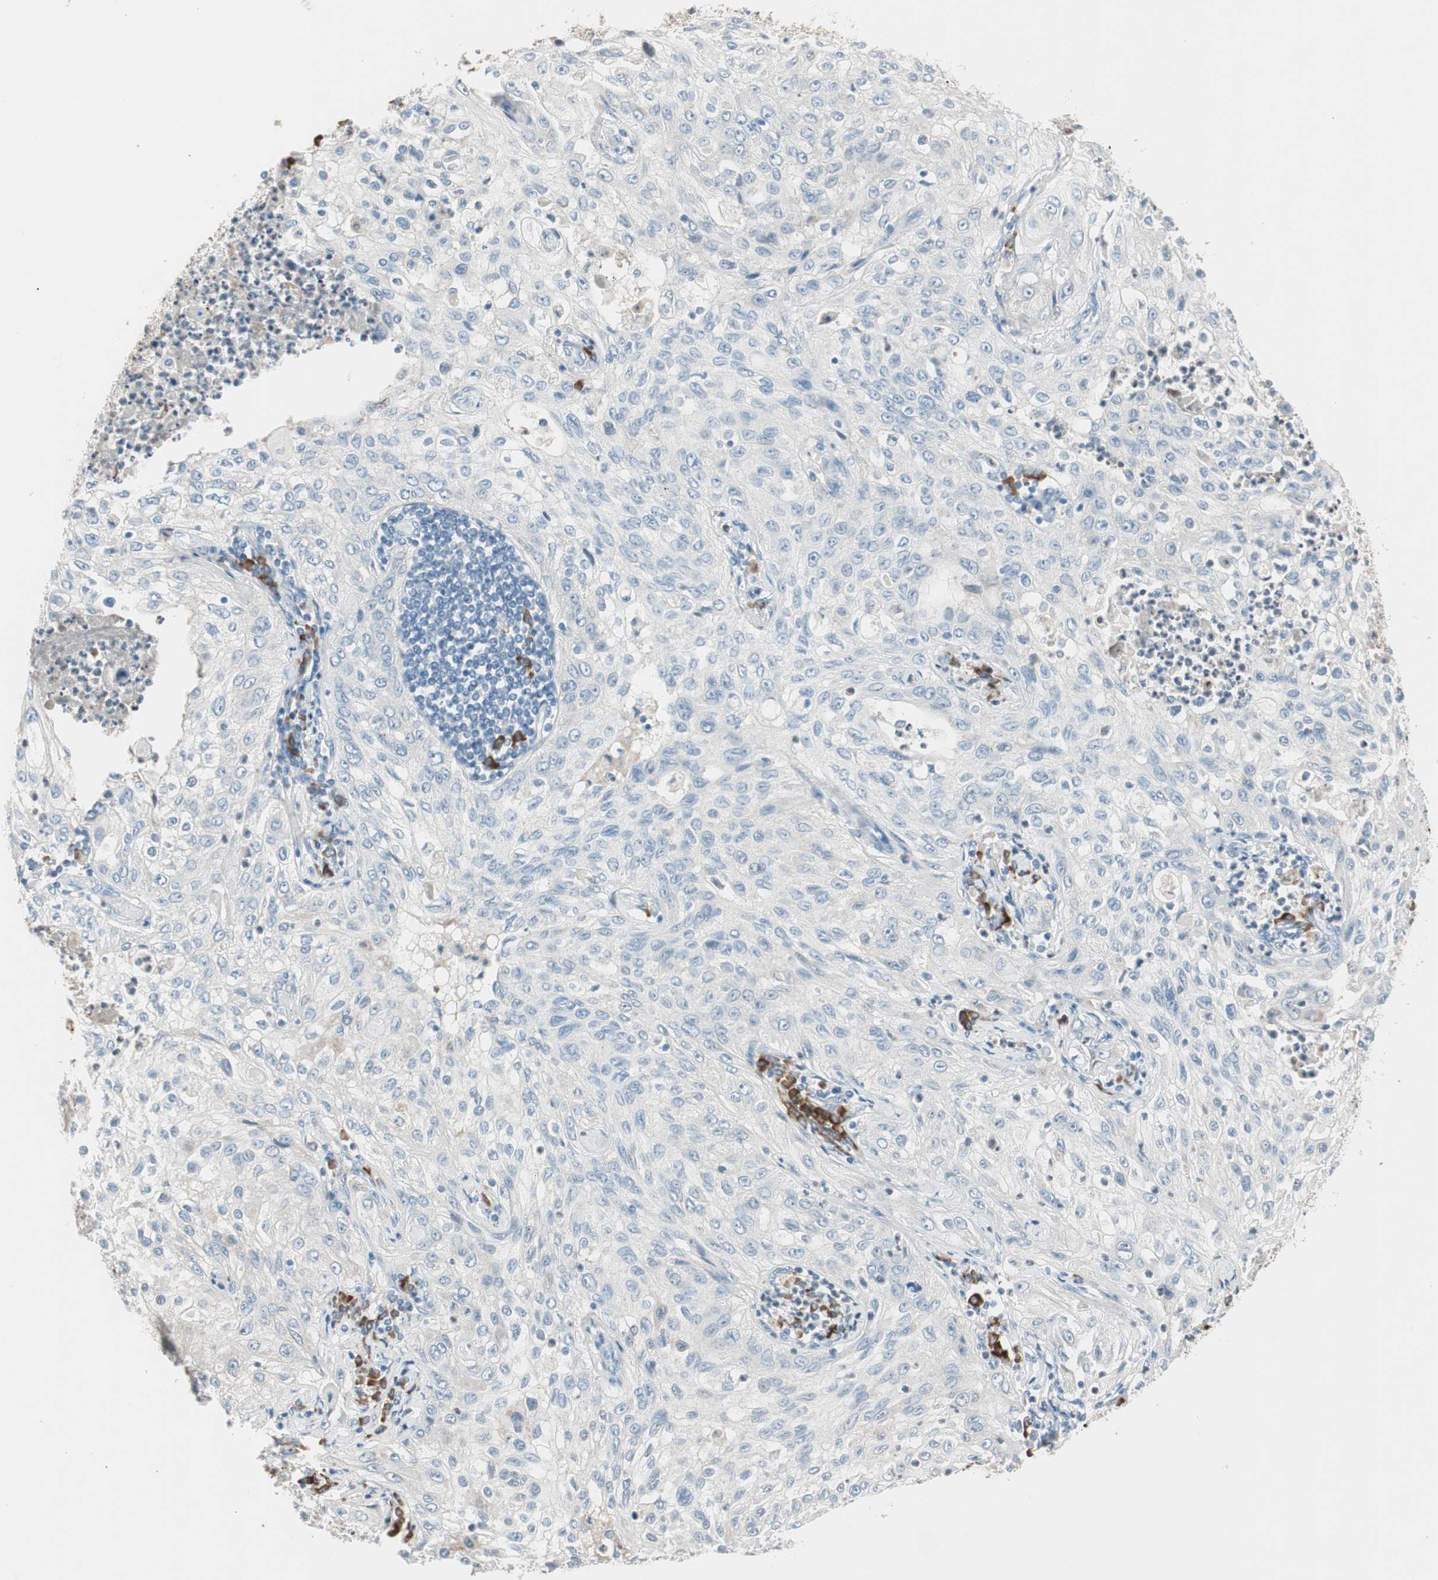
{"staining": {"intensity": "moderate", "quantity": "<25%", "location": "cytoplasmic/membranous"}, "tissue": "lung cancer", "cell_type": "Tumor cells", "image_type": "cancer", "snomed": [{"axis": "morphology", "description": "Inflammation, NOS"}, {"axis": "morphology", "description": "Squamous cell carcinoma, NOS"}, {"axis": "topography", "description": "Lymph node"}, {"axis": "topography", "description": "Soft tissue"}, {"axis": "topography", "description": "Lung"}], "caption": "Tumor cells display moderate cytoplasmic/membranous expression in approximately <25% of cells in squamous cell carcinoma (lung).", "gene": "P4HTM", "patient": {"sex": "male", "age": 66}}